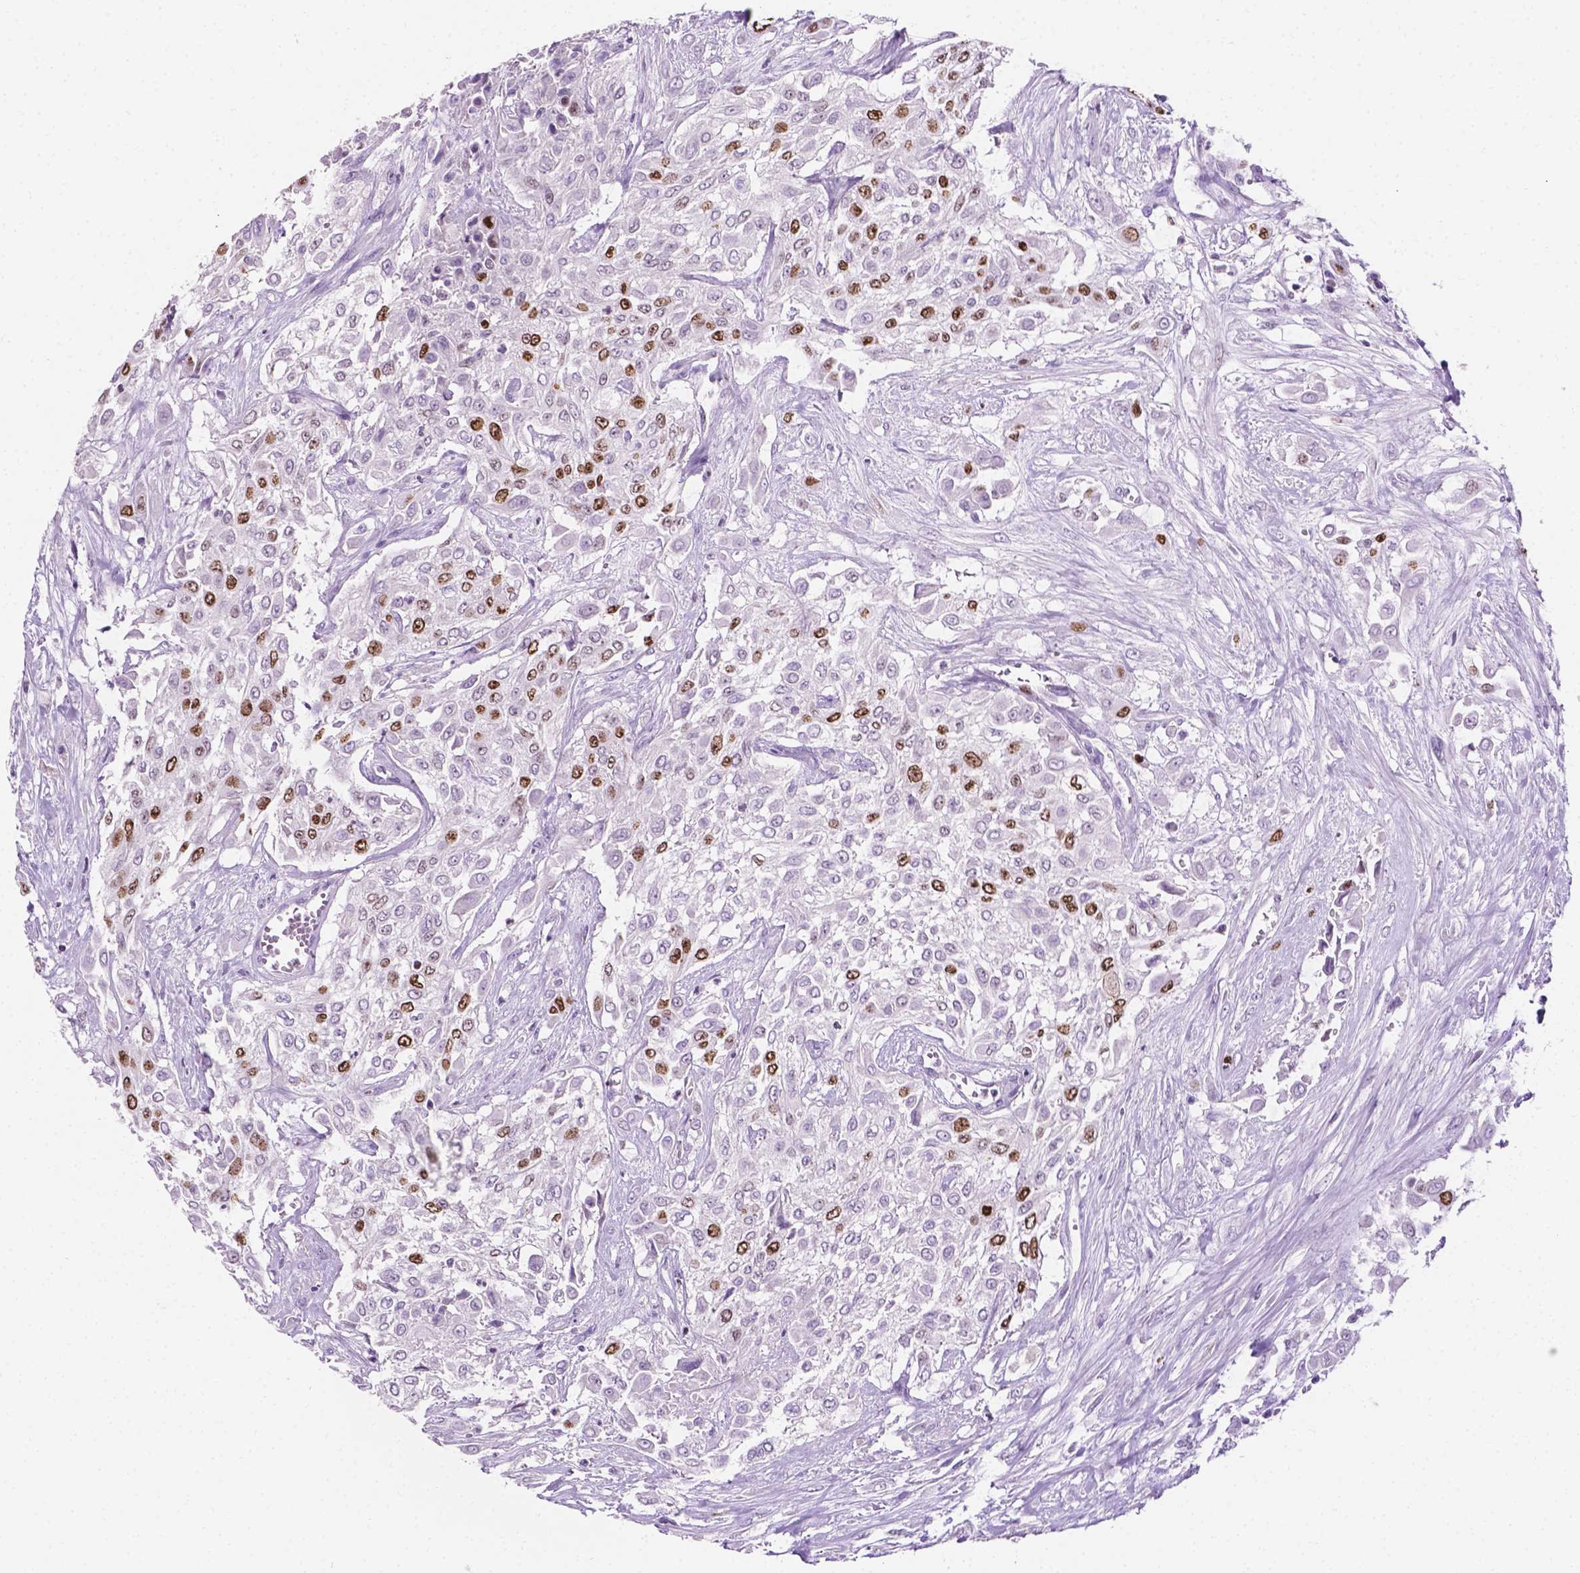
{"staining": {"intensity": "moderate", "quantity": "25%-75%", "location": "nuclear"}, "tissue": "urothelial cancer", "cell_type": "Tumor cells", "image_type": "cancer", "snomed": [{"axis": "morphology", "description": "Urothelial carcinoma, High grade"}, {"axis": "topography", "description": "Urinary bladder"}], "caption": "A medium amount of moderate nuclear positivity is present in about 25%-75% of tumor cells in urothelial cancer tissue.", "gene": "SIAH2", "patient": {"sex": "male", "age": 57}}